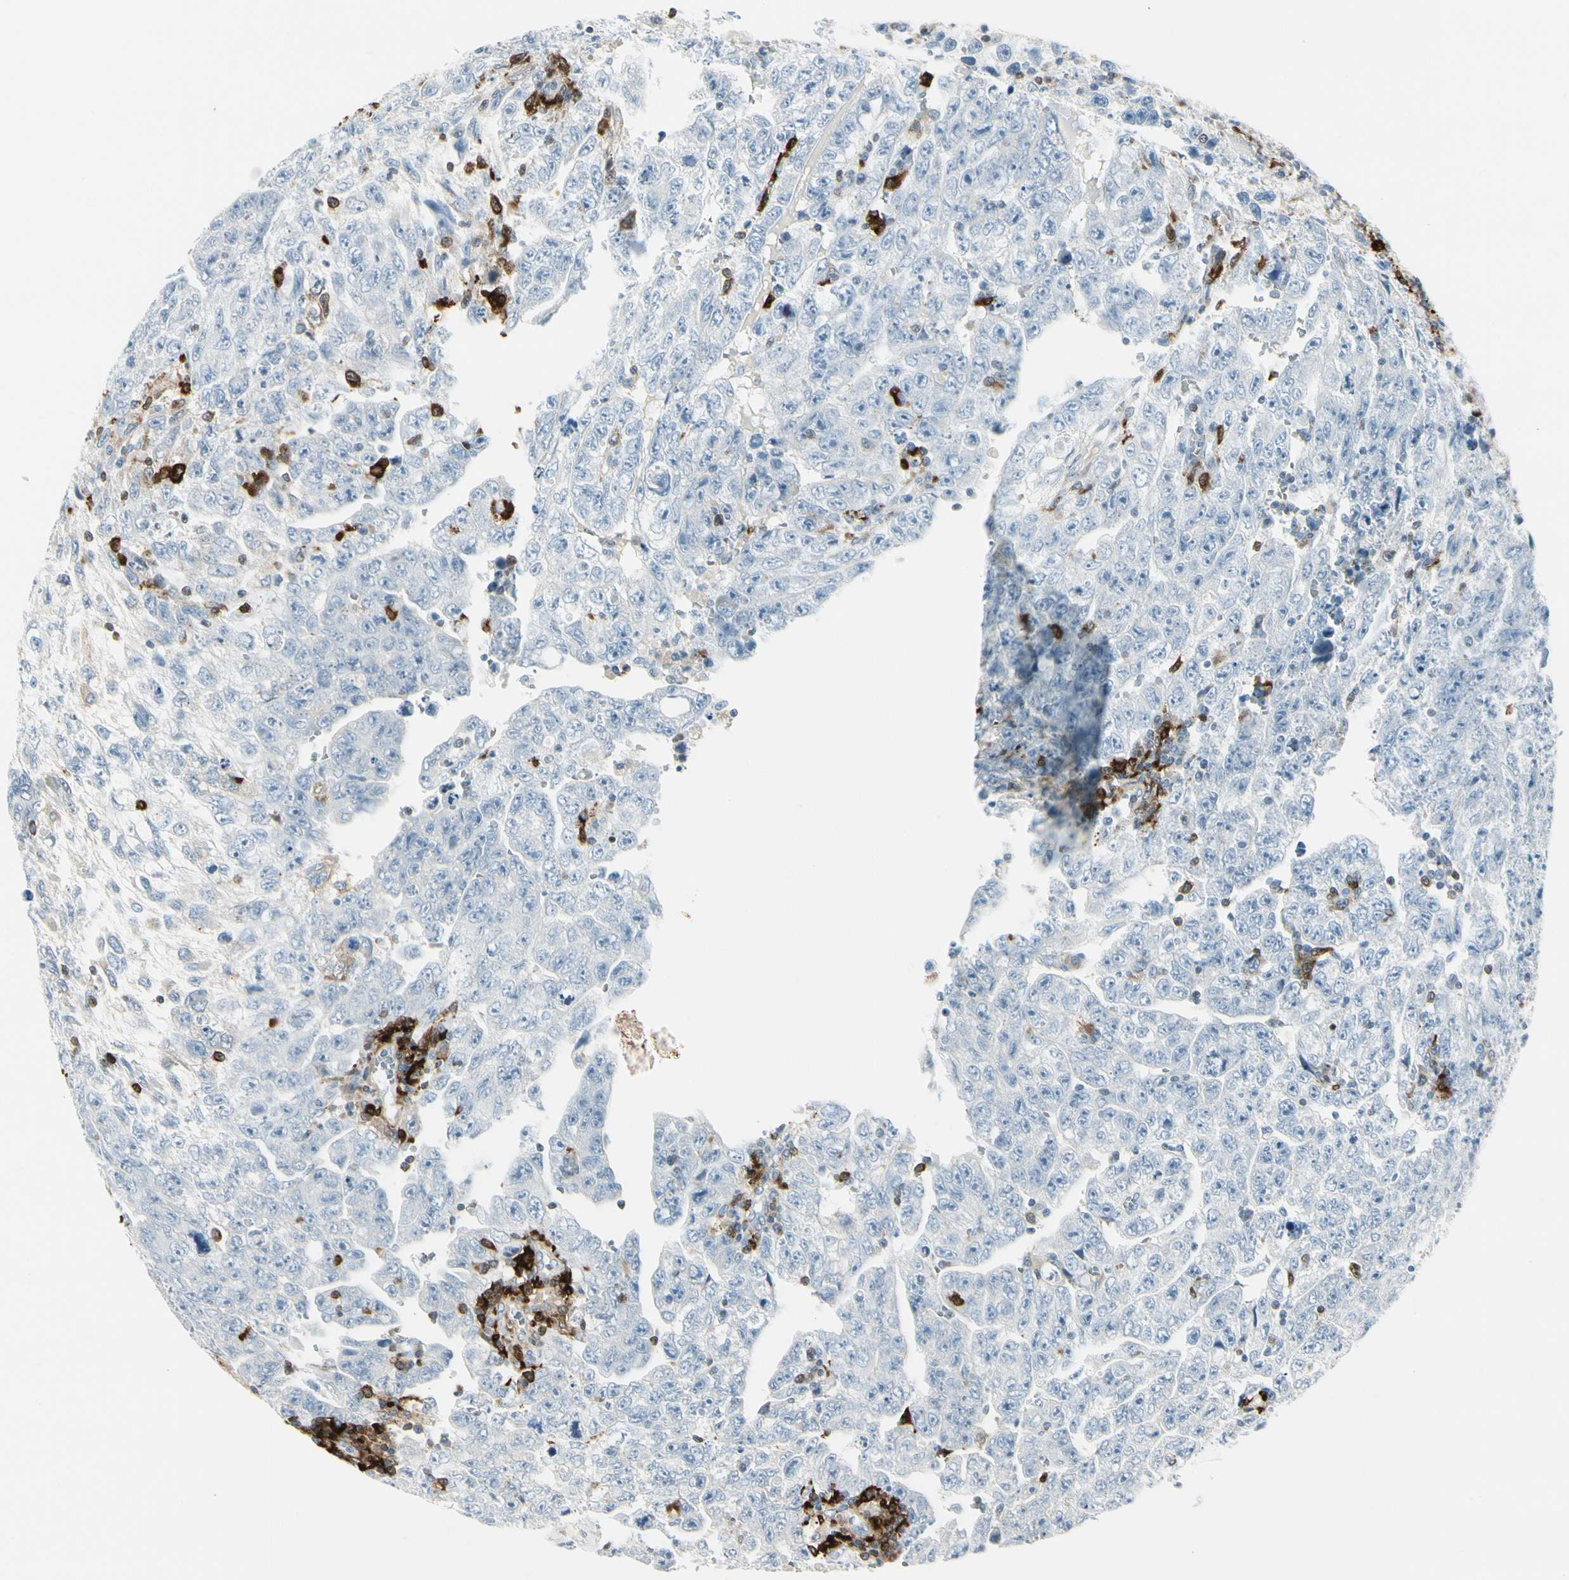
{"staining": {"intensity": "negative", "quantity": "none", "location": "none"}, "tissue": "testis cancer", "cell_type": "Tumor cells", "image_type": "cancer", "snomed": [{"axis": "morphology", "description": "Carcinoma, Embryonal, NOS"}, {"axis": "topography", "description": "Testis"}], "caption": "The immunohistochemistry micrograph has no significant expression in tumor cells of testis cancer tissue.", "gene": "TRAF1", "patient": {"sex": "male", "age": 28}}